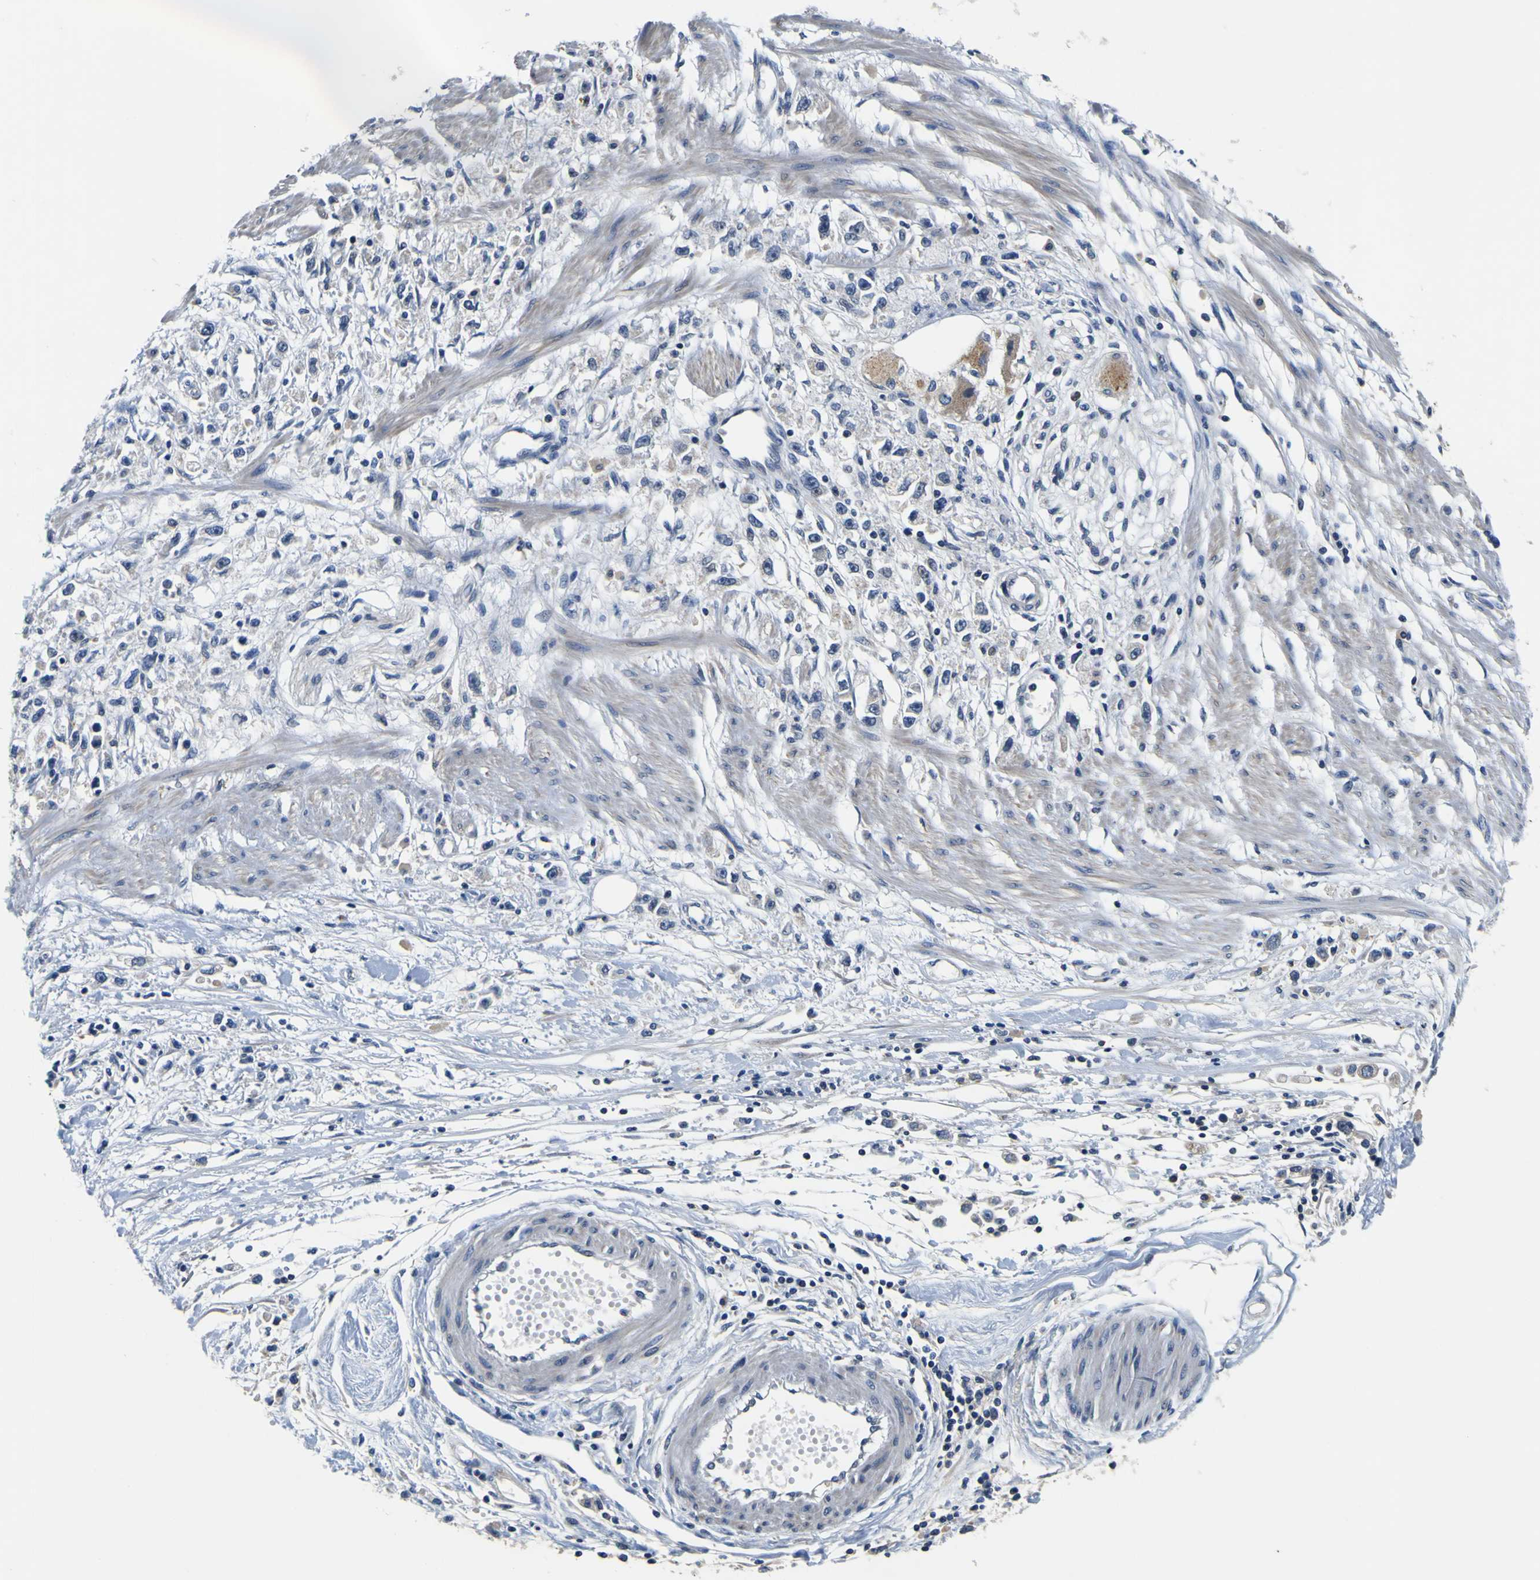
{"staining": {"intensity": "negative", "quantity": "none", "location": "none"}, "tissue": "stomach cancer", "cell_type": "Tumor cells", "image_type": "cancer", "snomed": [{"axis": "morphology", "description": "Adenocarcinoma, NOS"}, {"axis": "topography", "description": "Stomach"}], "caption": "Immunohistochemical staining of stomach adenocarcinoma reveals no significant staining in tumor cells.", "gene": "TNIK", "patient": {"sex": "female", "age": 59}}